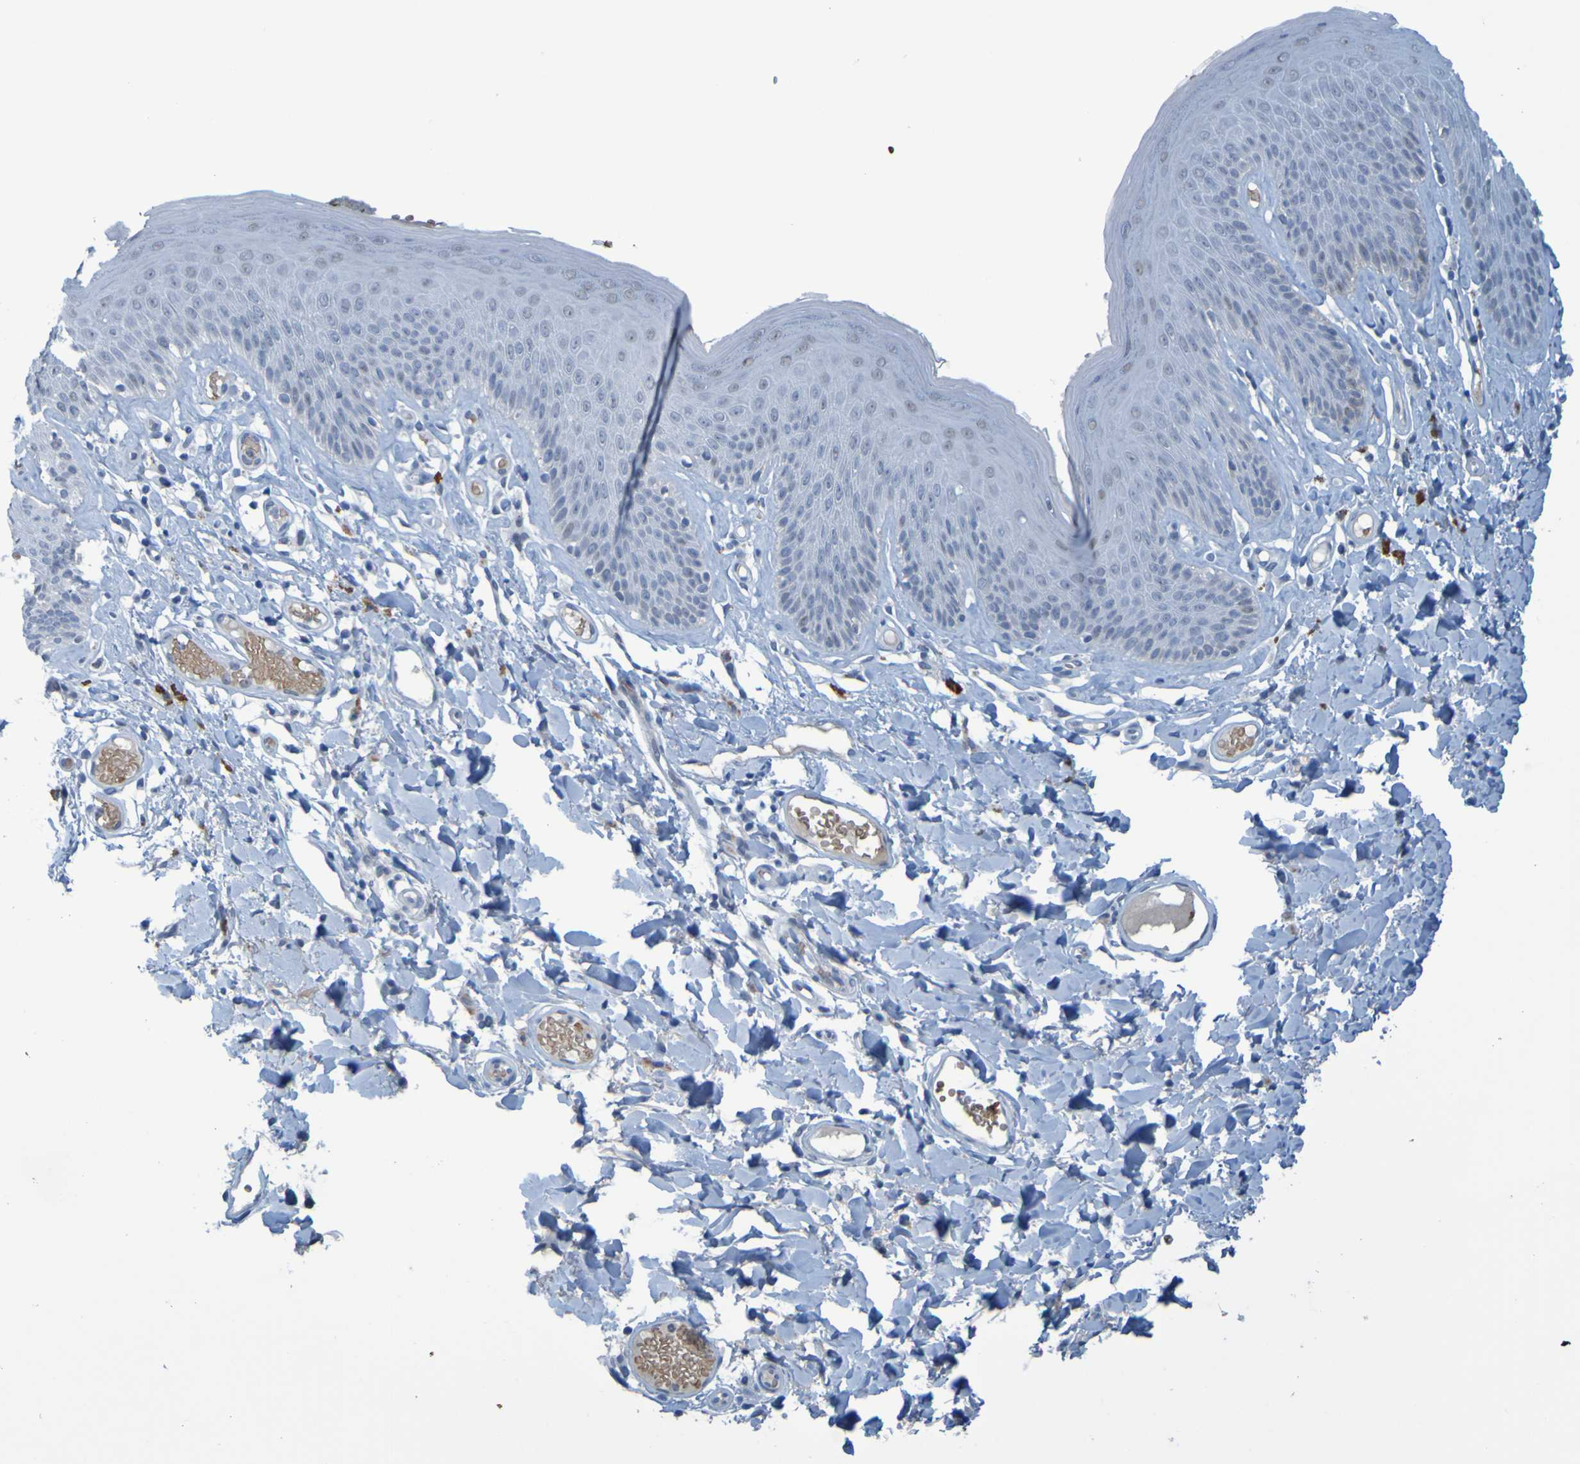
{"staining": {"intensity": "negative", "quantity": "none", "location": "none"}, "tissue": "skin", "cell_type": "Epidermal cells", "image_type": "normal", "snomed": [{"axis": "morphology", "description": "Normal tissue, NOS"}, {"axis": "topography", "description": "Vulva"}], "caption": "The histopathology image demonstrates no significant staining in epidermal cells of skin. The staining is performed using DAB (3,3'-diaminobenzidine) brown chromogen with nuclei counter-stained in using hematoxylin.", "gene": "USP36", "patient": {"sex": "female", "age": 73}}